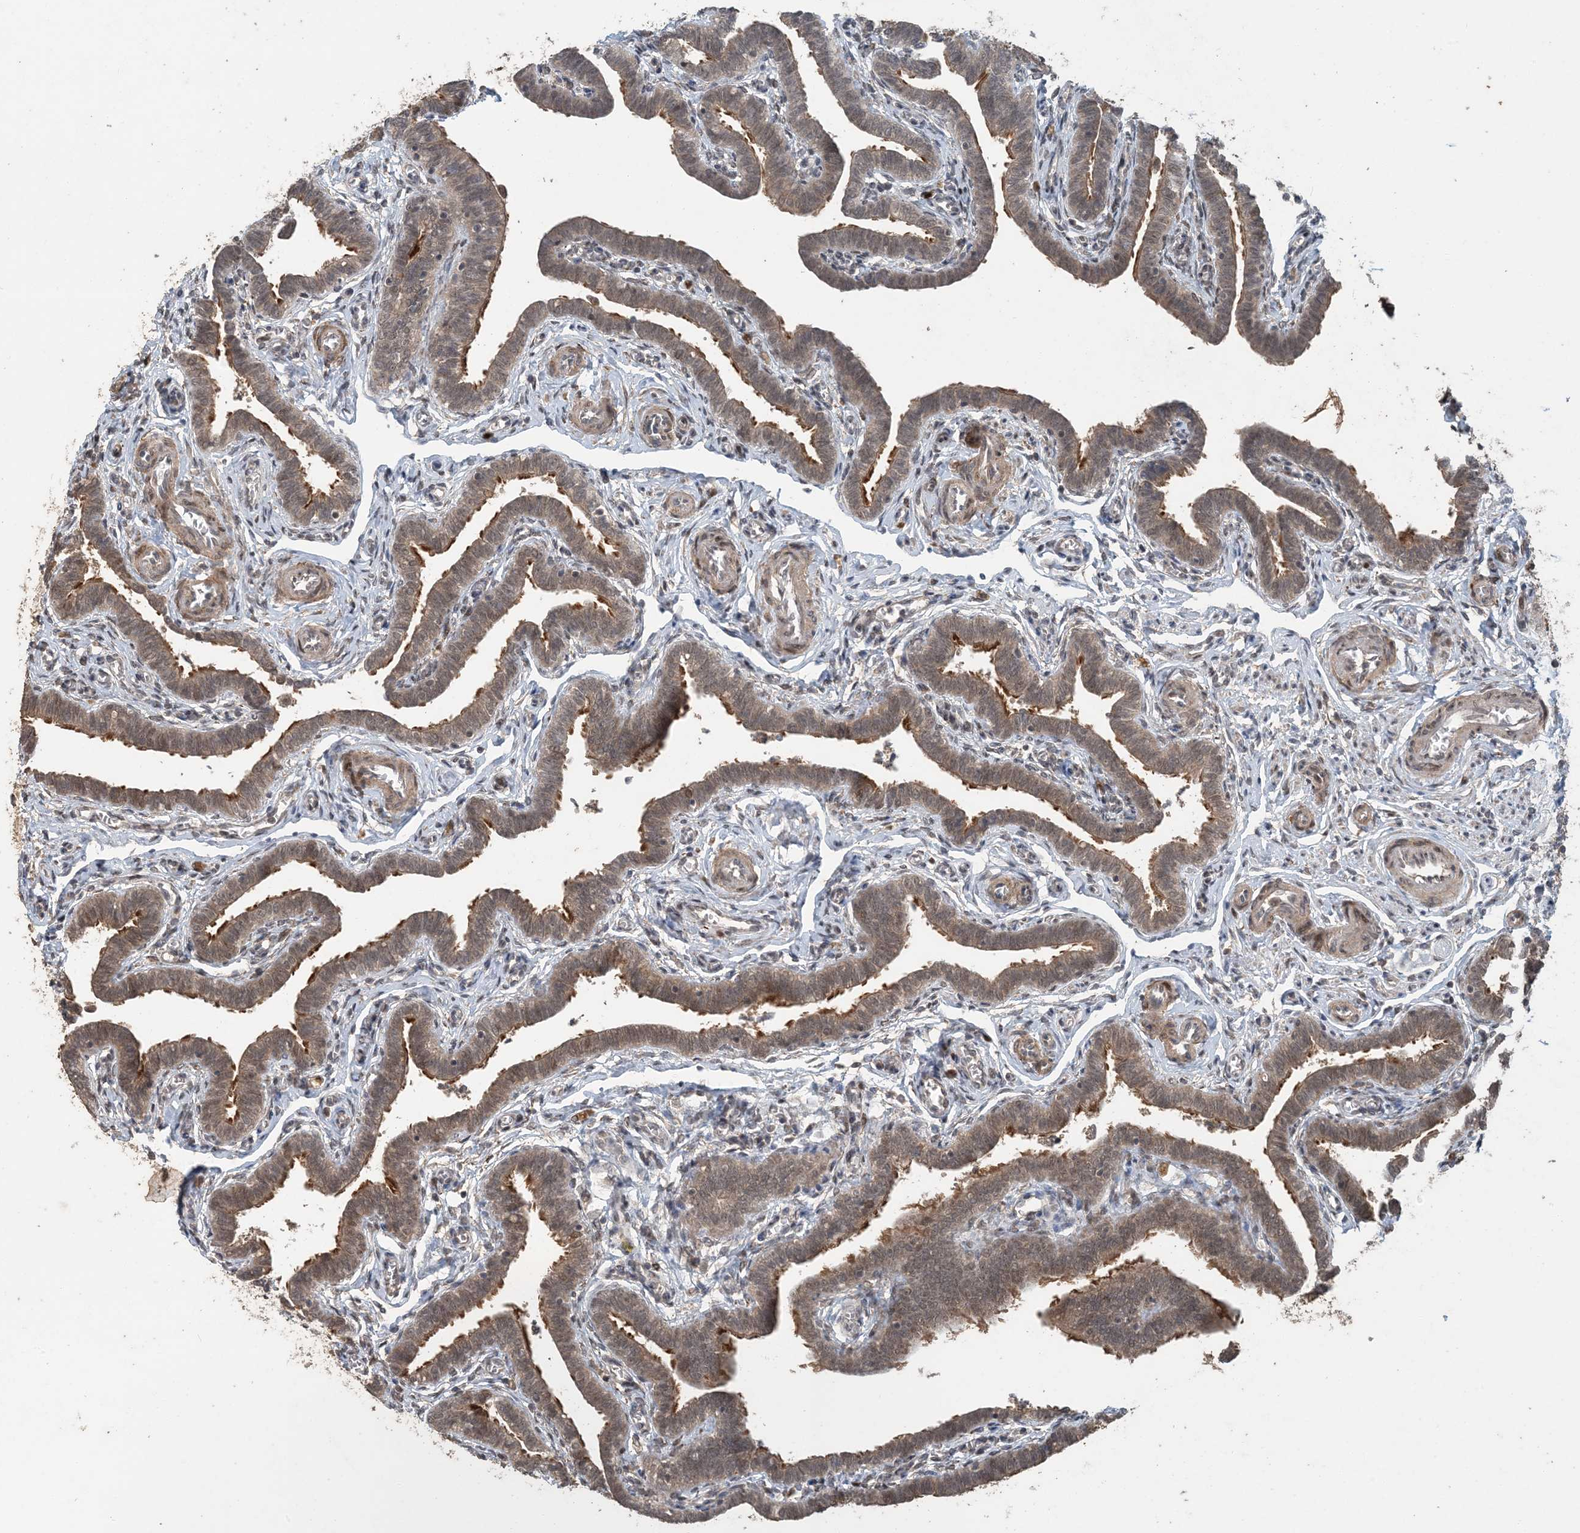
{"staining": {"intensity": "moderate", "quantity": ">75%", "location": "cytoplasmic/membranous,nuclear"}, "tissue": "fallopian tube", "cell_type": "Glandular cells", "image_type": "normal", "snomed": [{"axis": "morphology", "description": "Normal tissue, NOS"}, {"axis": "topography", "description": "Fallopian tube"}], "caption": "Fallopian tube stained with DAB immunohistochemistry (IHC) demonstrates medium levels of moderate cytoplasmic/membranous,nuclear positivity in about >75% of glandular cells.", "gene": "ATP13A2", "patient": {"sex": "female", "age": 36}}